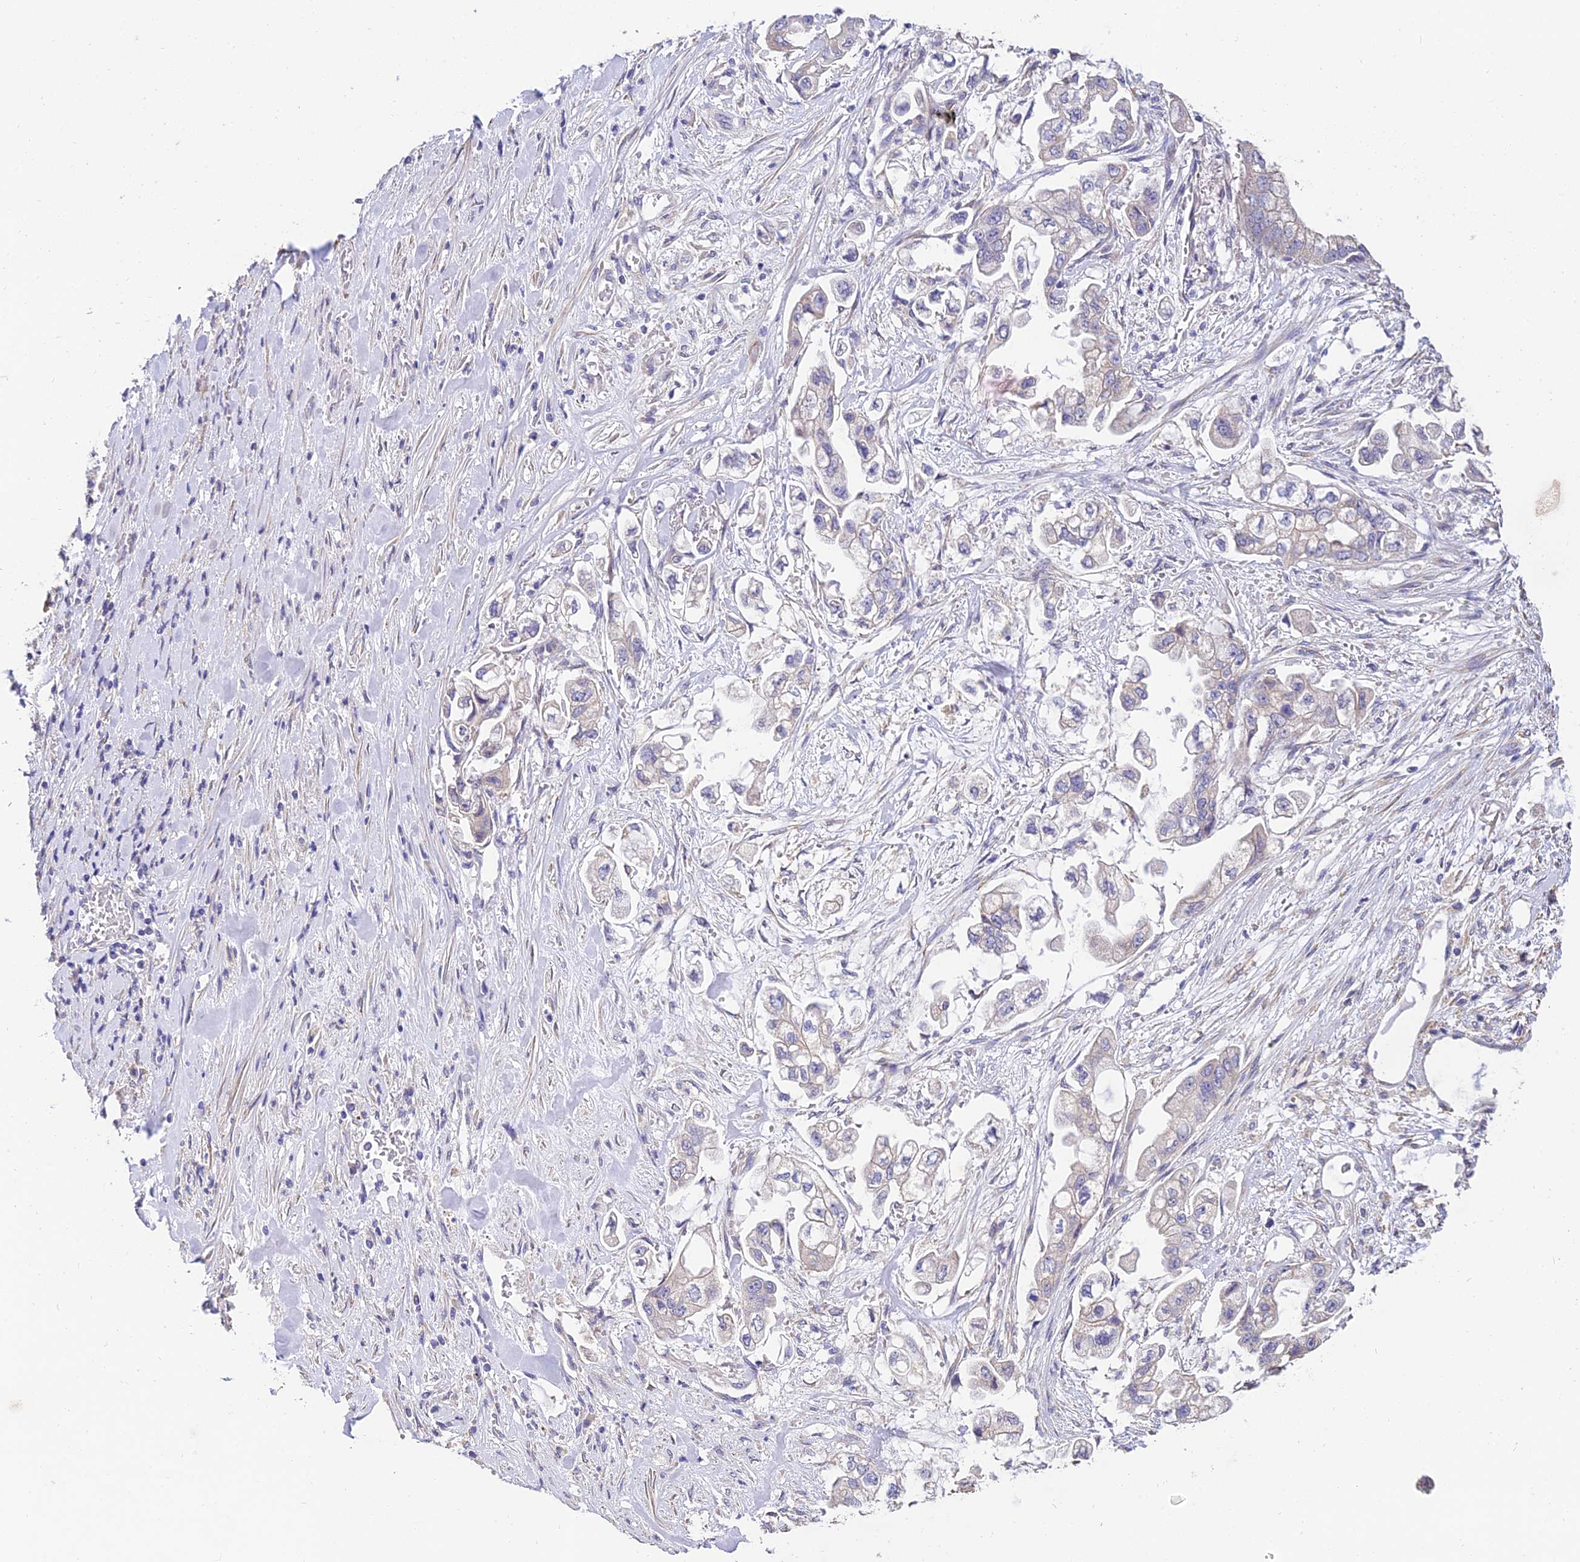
{"staining": {"intensity": "negative", "quantity": "none", "location": "none"}, "tissue": "stomach cancer", "cell_type": "Tumor cells", "image_type": "cancer", "snomed": [{"axis": "morphology", "description": "Adenocarcinoma, NOS"}, {"axis": "topography", "description": "Stomach"}], "caption": "DAB immunohistochemical staining of human adenocarcinoma (stomach) exhibits no significant staining in tumor cells.", "gene": "ARL8B", "patient": {"sex": "male", "age": 62}}